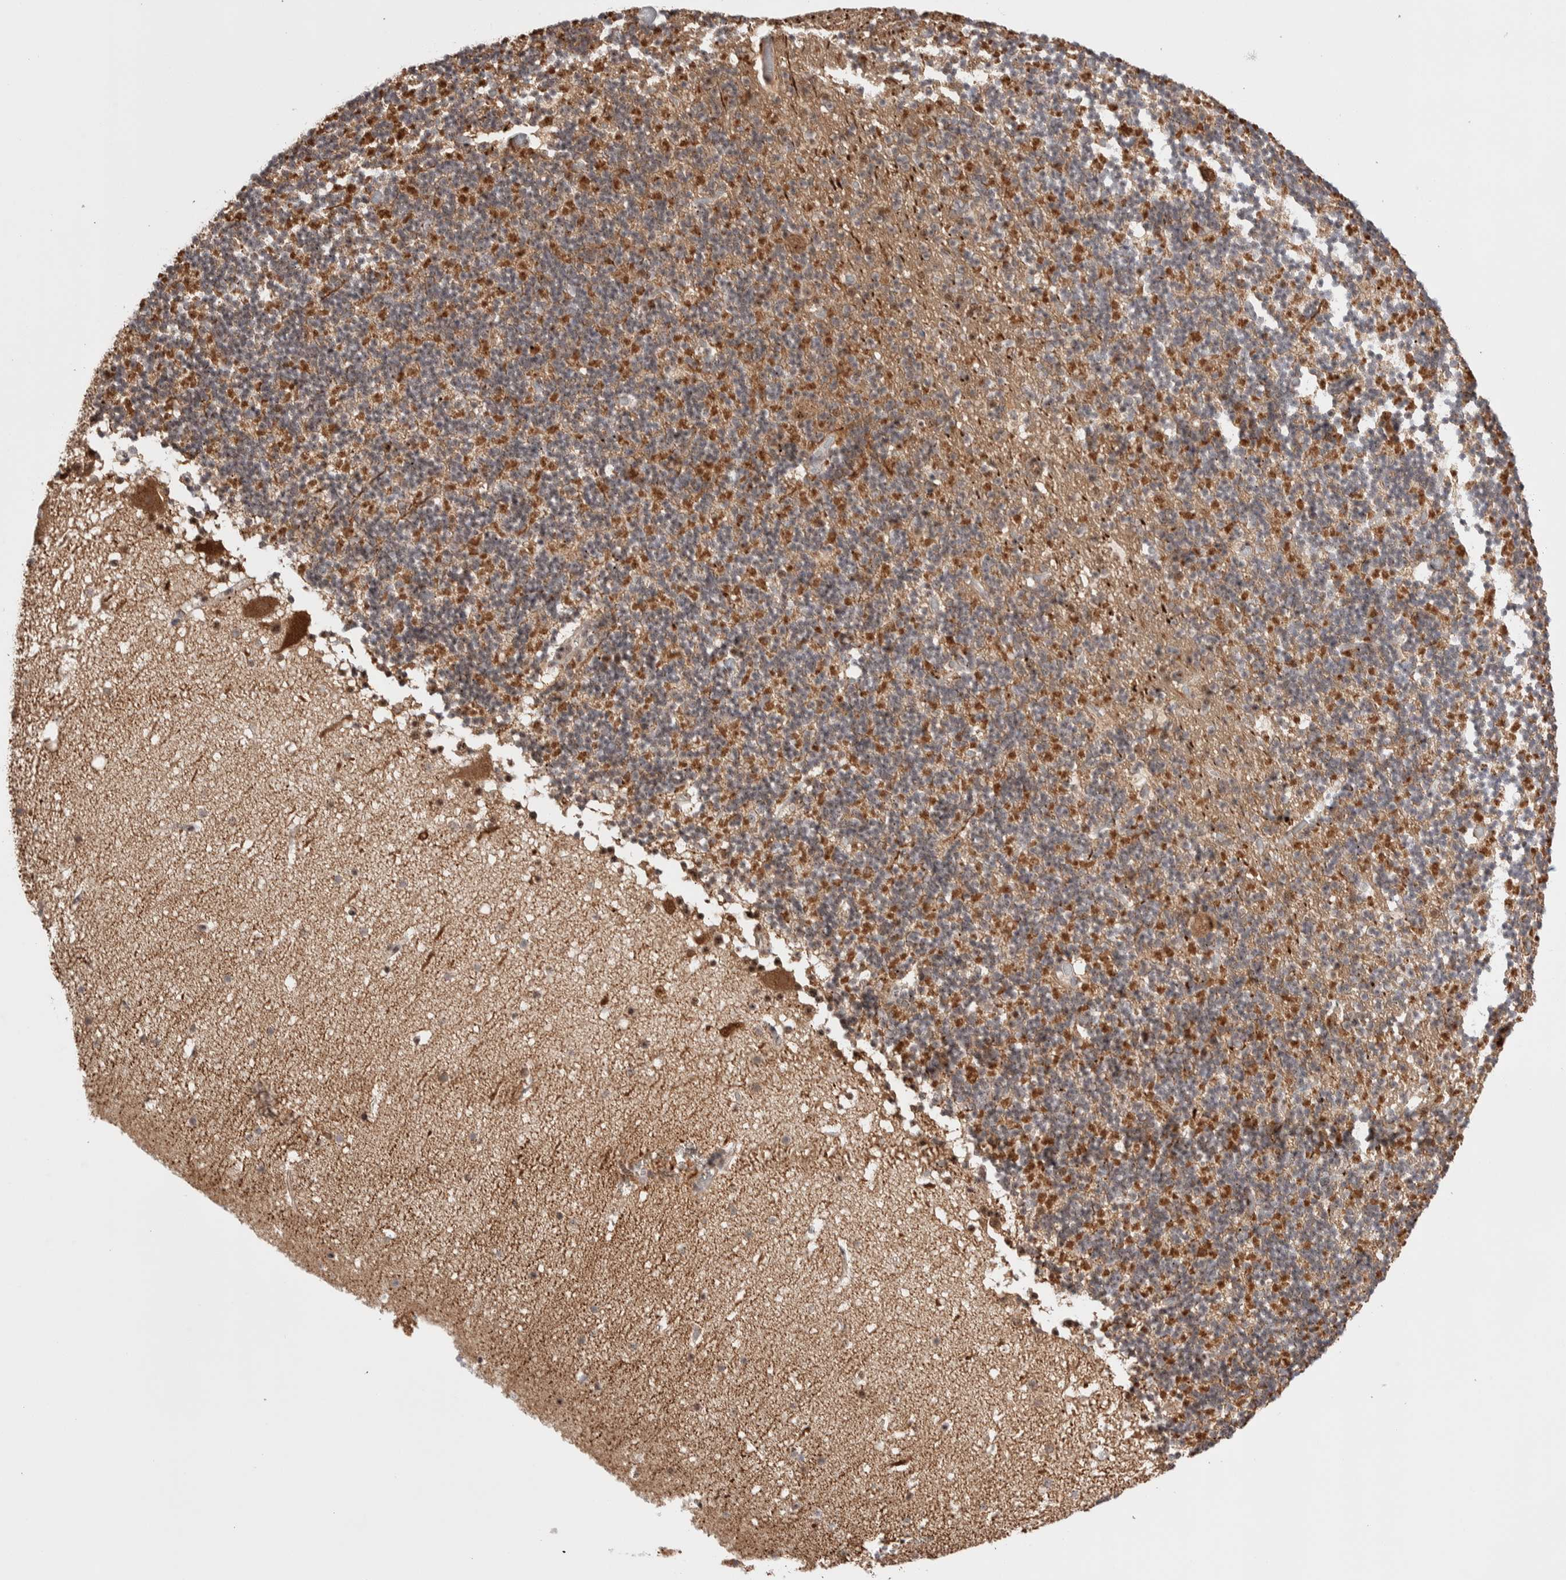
{"staining": {"intensity": "strong", "quantity": "<25%", "location": "cytoplasmic/membranous"}, "tissue": "cerebellum", "cell_type": "Cells in granular layer", "image_type": "normal", "snomed": [{"axis": "morphology", "description": "Normal tissue, NOS"}, {"axis": "topography", "description": "Cerebellum"}], "caption": "Cerebellum stained with a brown dye displays strong cytoplasmic/membranous positive staining in about <25% of cells in granular layer.", "gene": "ZNF695", "patient": {"sex": "male", "age": 57}}